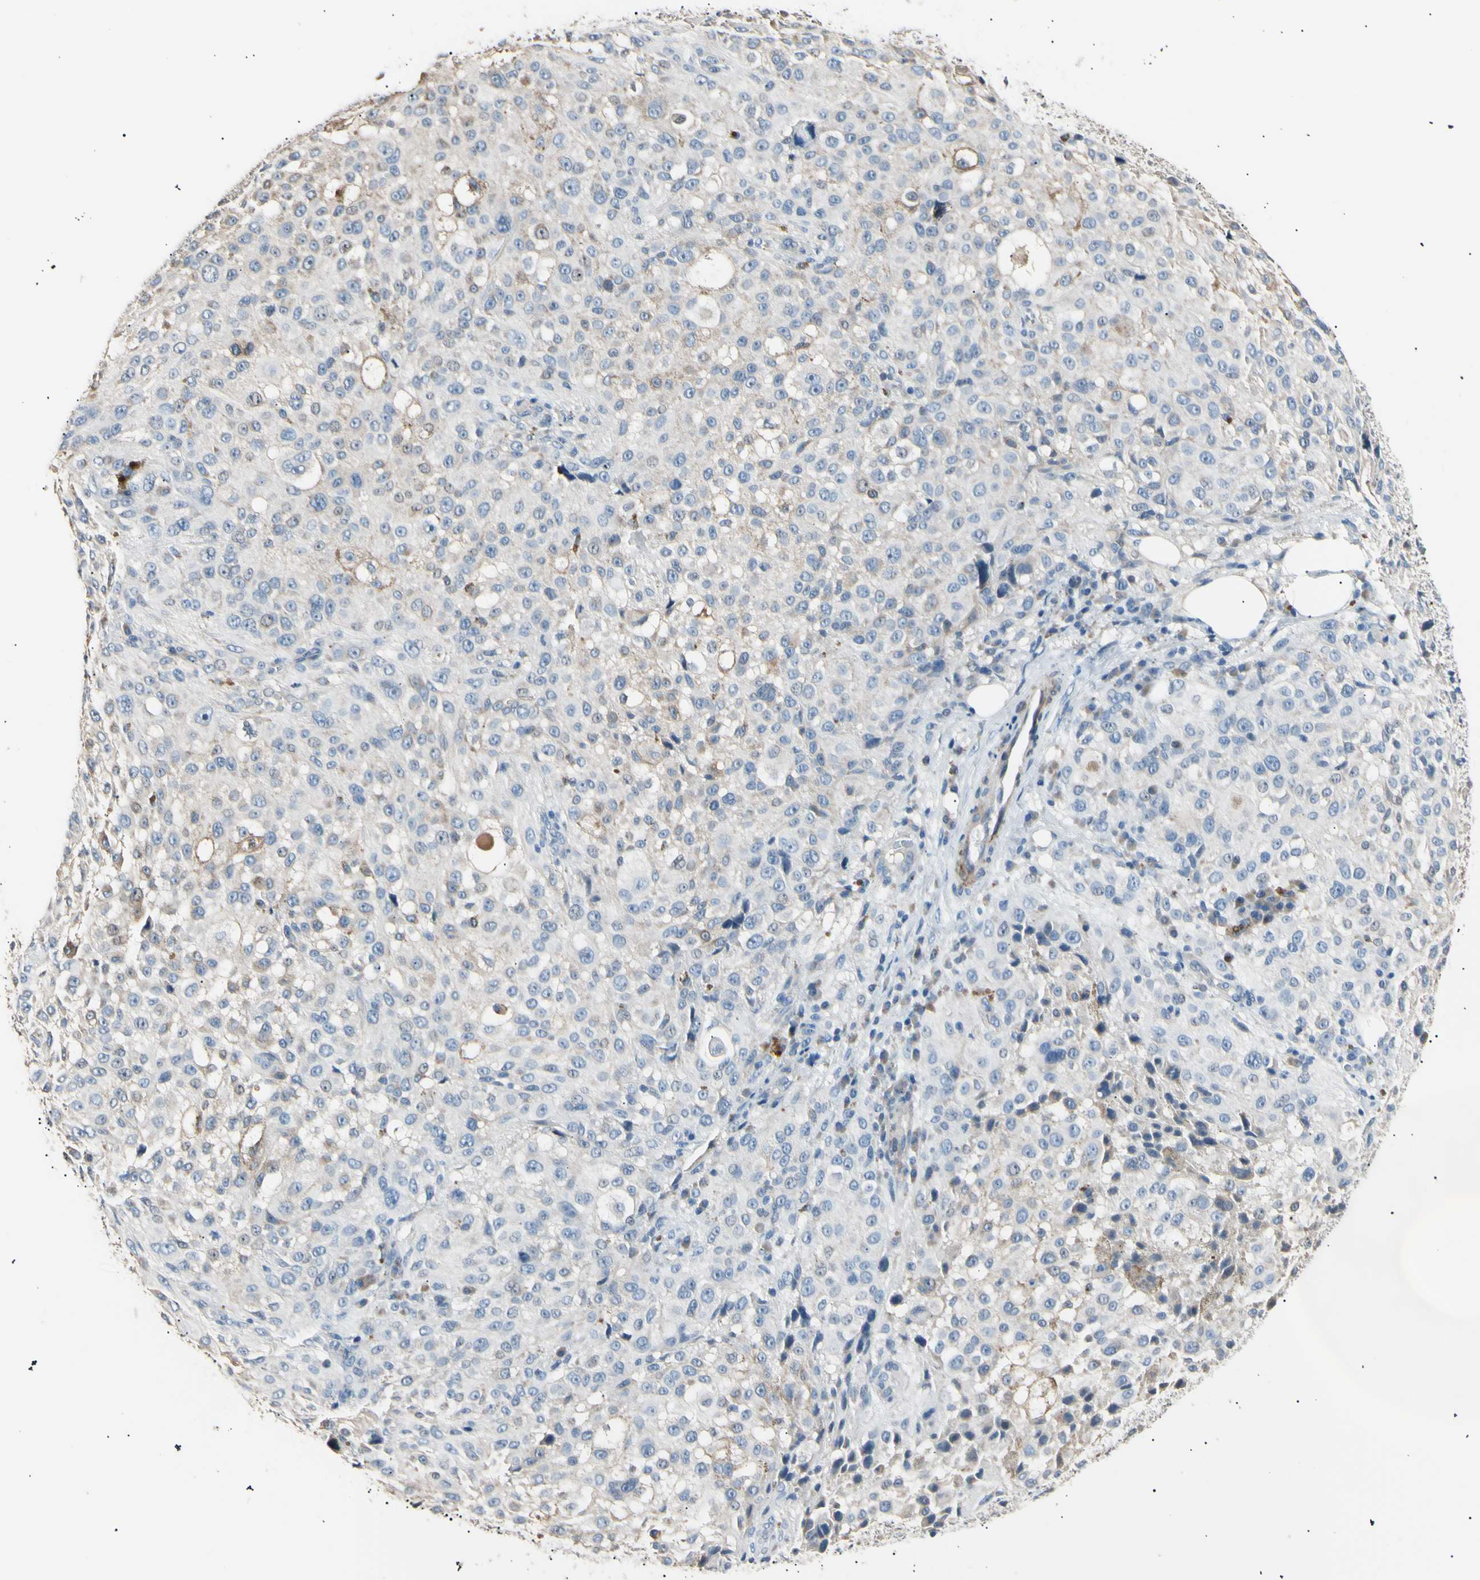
{"staining": {"intensity": "negative", "quantity": "none", "location": "none"}, "tissue": "melanoma", "cell_type": "Tumor cells", "image_type": "cancer", "snomed": [{"axis": "morphology", "description": "Necrosis, NOS"}, {"axis": "morphology", "description": "Malignant melanoma, NOS"}, {"axis": "topography", "description": "Skin"}], "caption": "The immunohistochemistry (IHC) histopathology image has no significant staining in tumor cells of melanoma tissue.", "gene": "LDLR", "patient": {"sex": "female", "age": 87}}